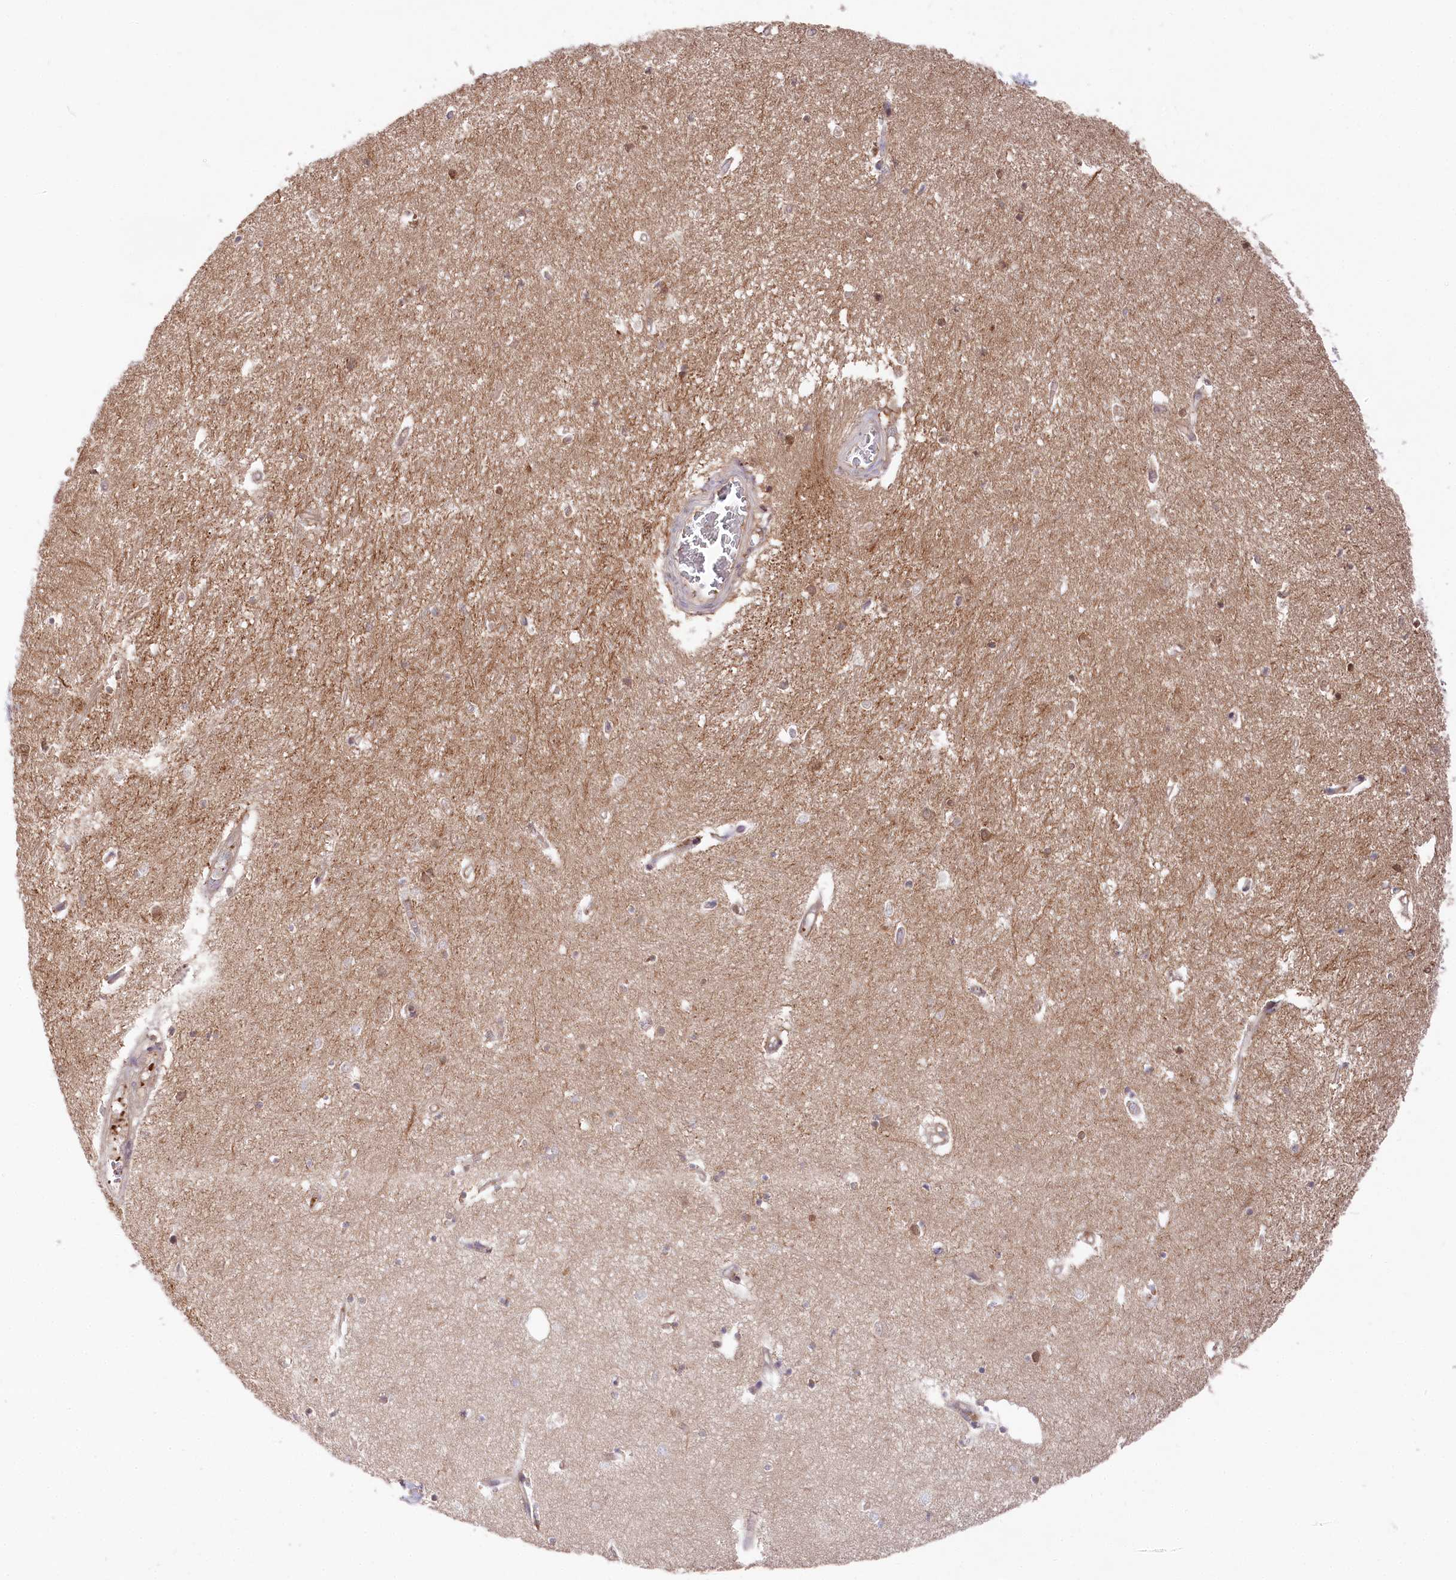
{"staining": {"intensity": "moderate", "quantity": "<25%", "location": "cytoplasmic/membranous,nuclear"}, "tissue": "hippocampus", "cell_type": "Glial cells", "image_type": "normal", "snomed": [{"axis": "morphology", "description": "Normal tissue, NOS"}, {"axis": "topography", "description": "Hippocampus"}], "caption": "Protein staining displays moderate cytoplasmic/membranous,nuclear positivity in about <25% of glial cells in unremarkable hippocampus. (Stains: DAB in brown, nuclei in blue, Microscopy: brightfield microscopy at high magnification).", "gene": "PPP1R21", "patient": {"sex": "female", "age": 64}}